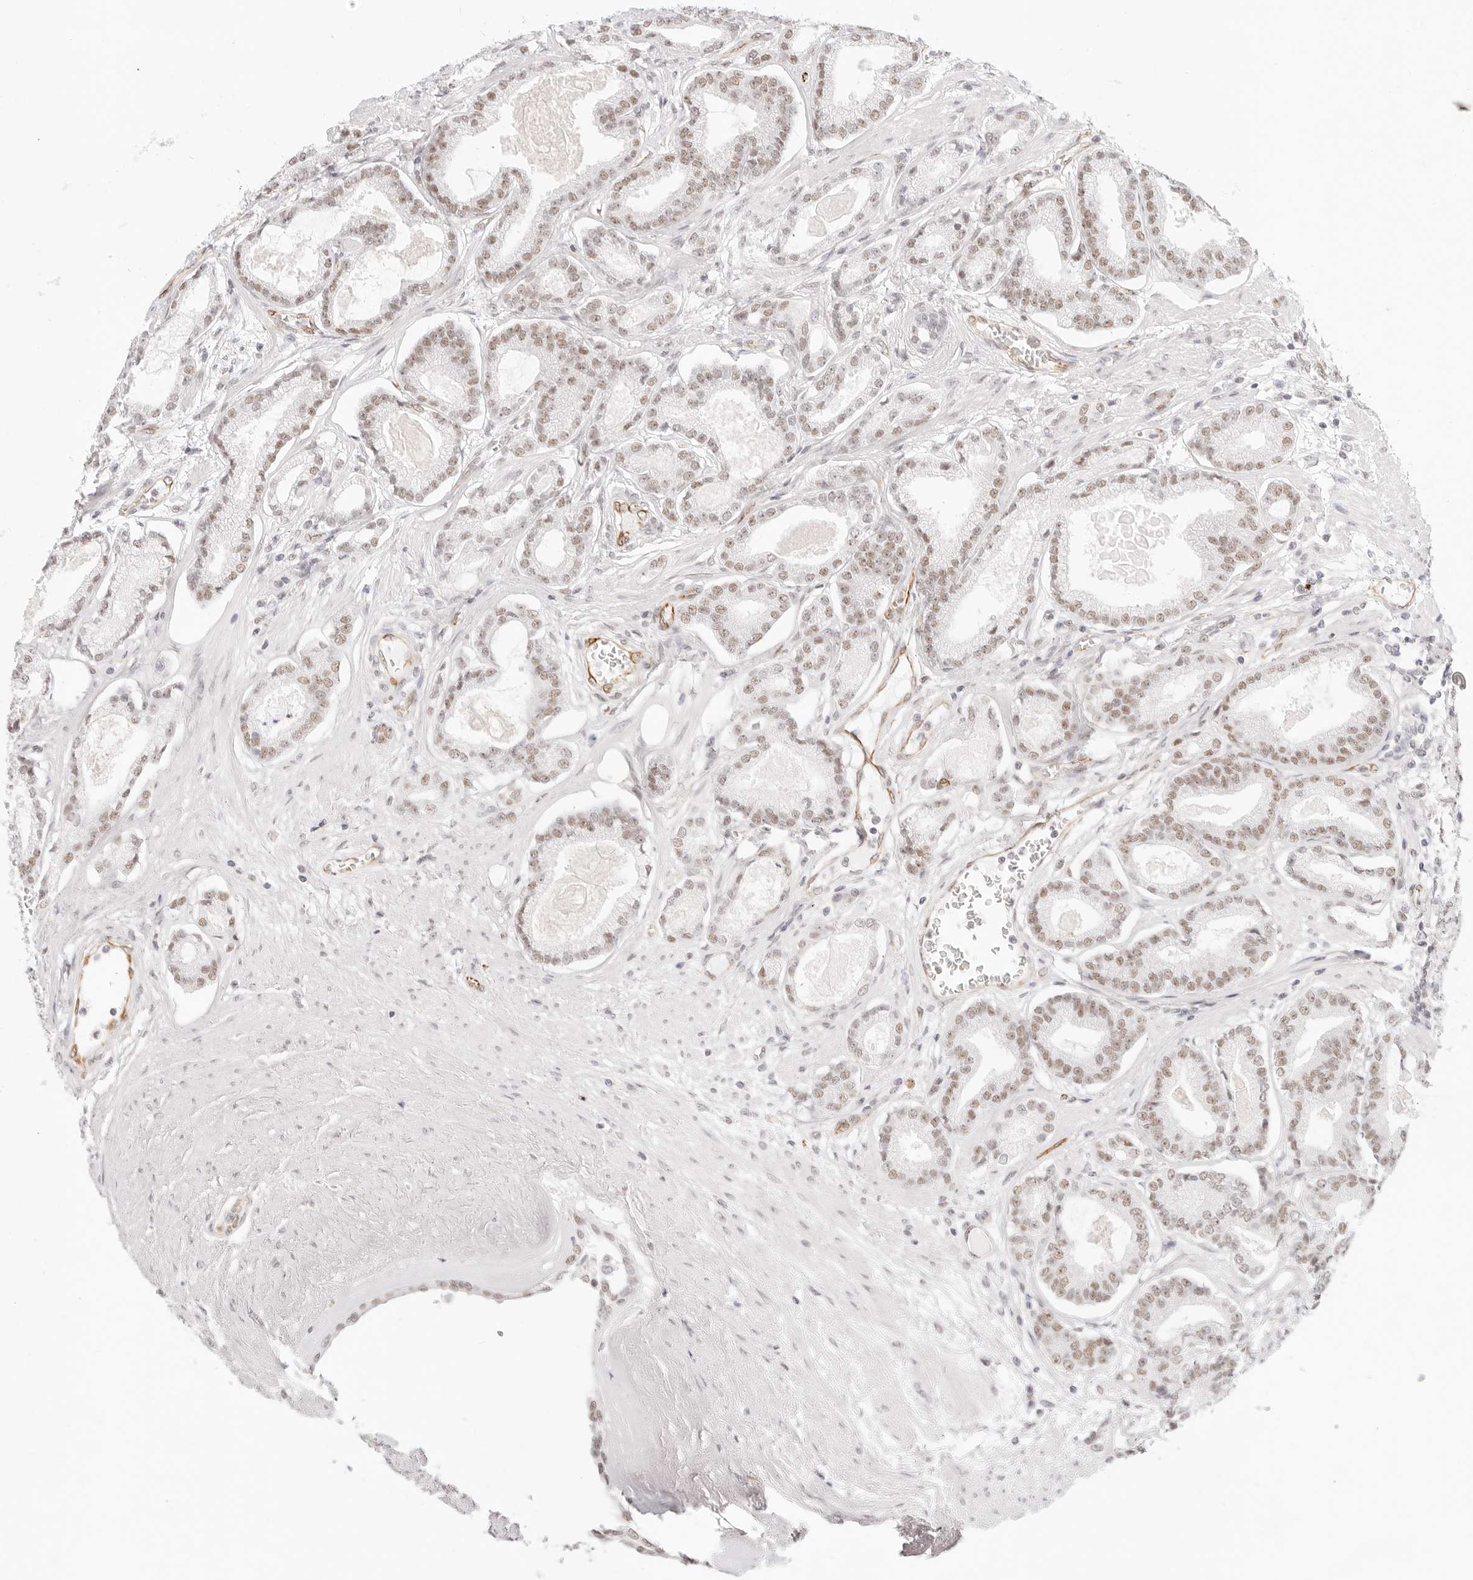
{"staining": {"intensity": "weak", "quantity": "25%-75%", "location": "nuclear"}, "tissue": "prostate cancer", "cell_type": "Tumor cells", "image_type": "cancer", "snomed": [{"axis": "morphology", "description": "Adenocarcinoma, Low grade"}, {"axis": "topography", "description": "Prostate"}], "caption": "This image reveals immunohistochemistry staining of human prostate cancer (adenocarcinoma (low-grade)), with low weak nuclear positivity in approximately 25%-75% of tumor cells.", "gene": "ZC3H11A", "patient": {"sex": "male", "age": 60}}